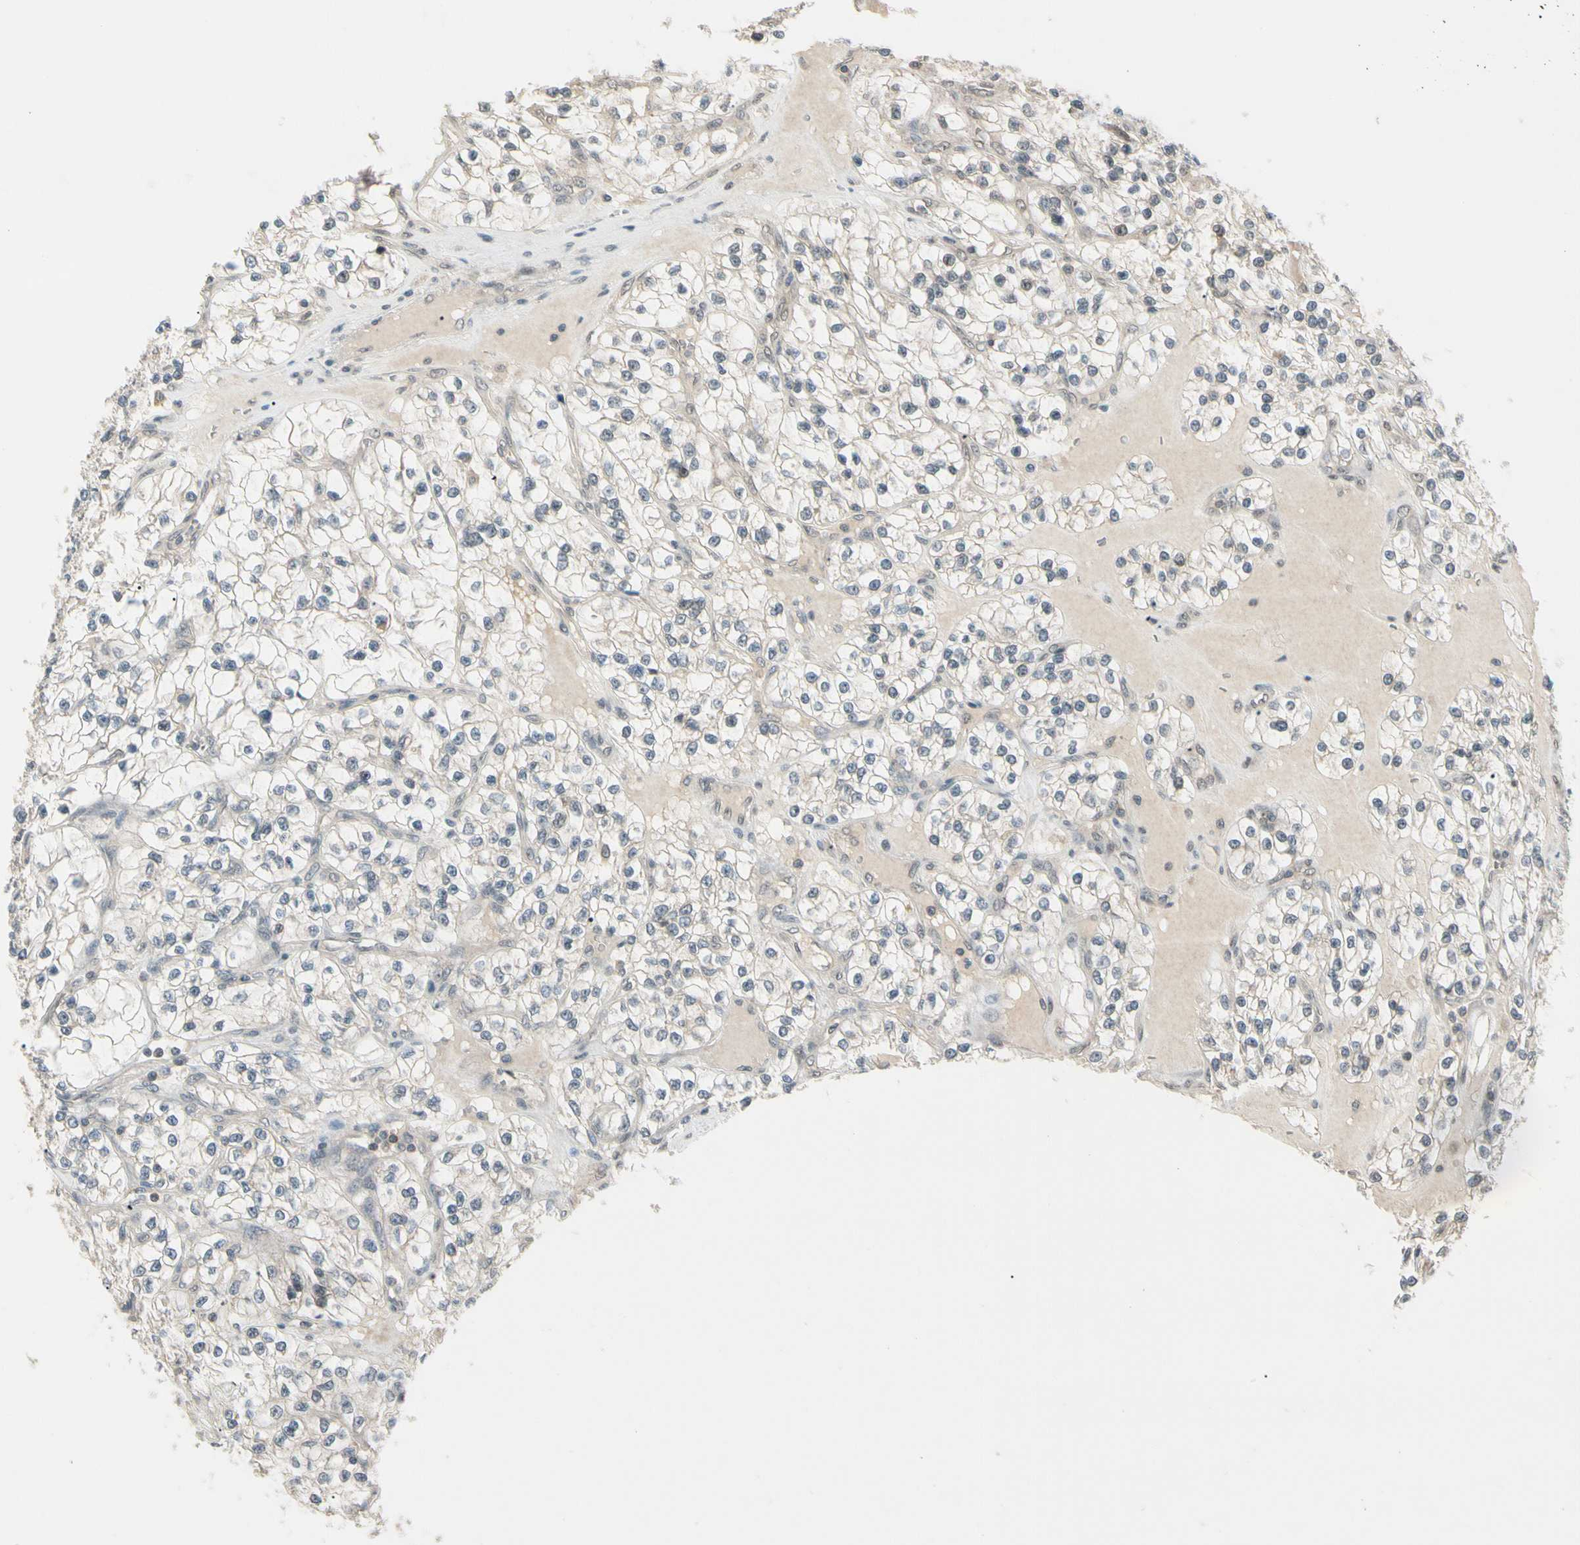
{"staining": {"intensity": "weak", "quantity": "<25%", "location": "cytoplasmic/membranous,nuclear"}, "tissue": "renal cancer", "cell_type": "Tumor cells", "image_type": "cancer", "snomed": [{"axis": "morphology", "description": "Adenocarcinoma, NOS"}, {"axis": "topography", "description": "Kidney"}], "caption": "Renal cancer was stained to show a protein in brown. There is no significant expression in tumor cells. Brightfield microscopy of immunohistochemistry (IHC) stained with DAB (brown) and hematoxylin (blue), captured at high magnification.", "gene": "ZSCAN12", "patient": {"sex": "female", "age": 57}}